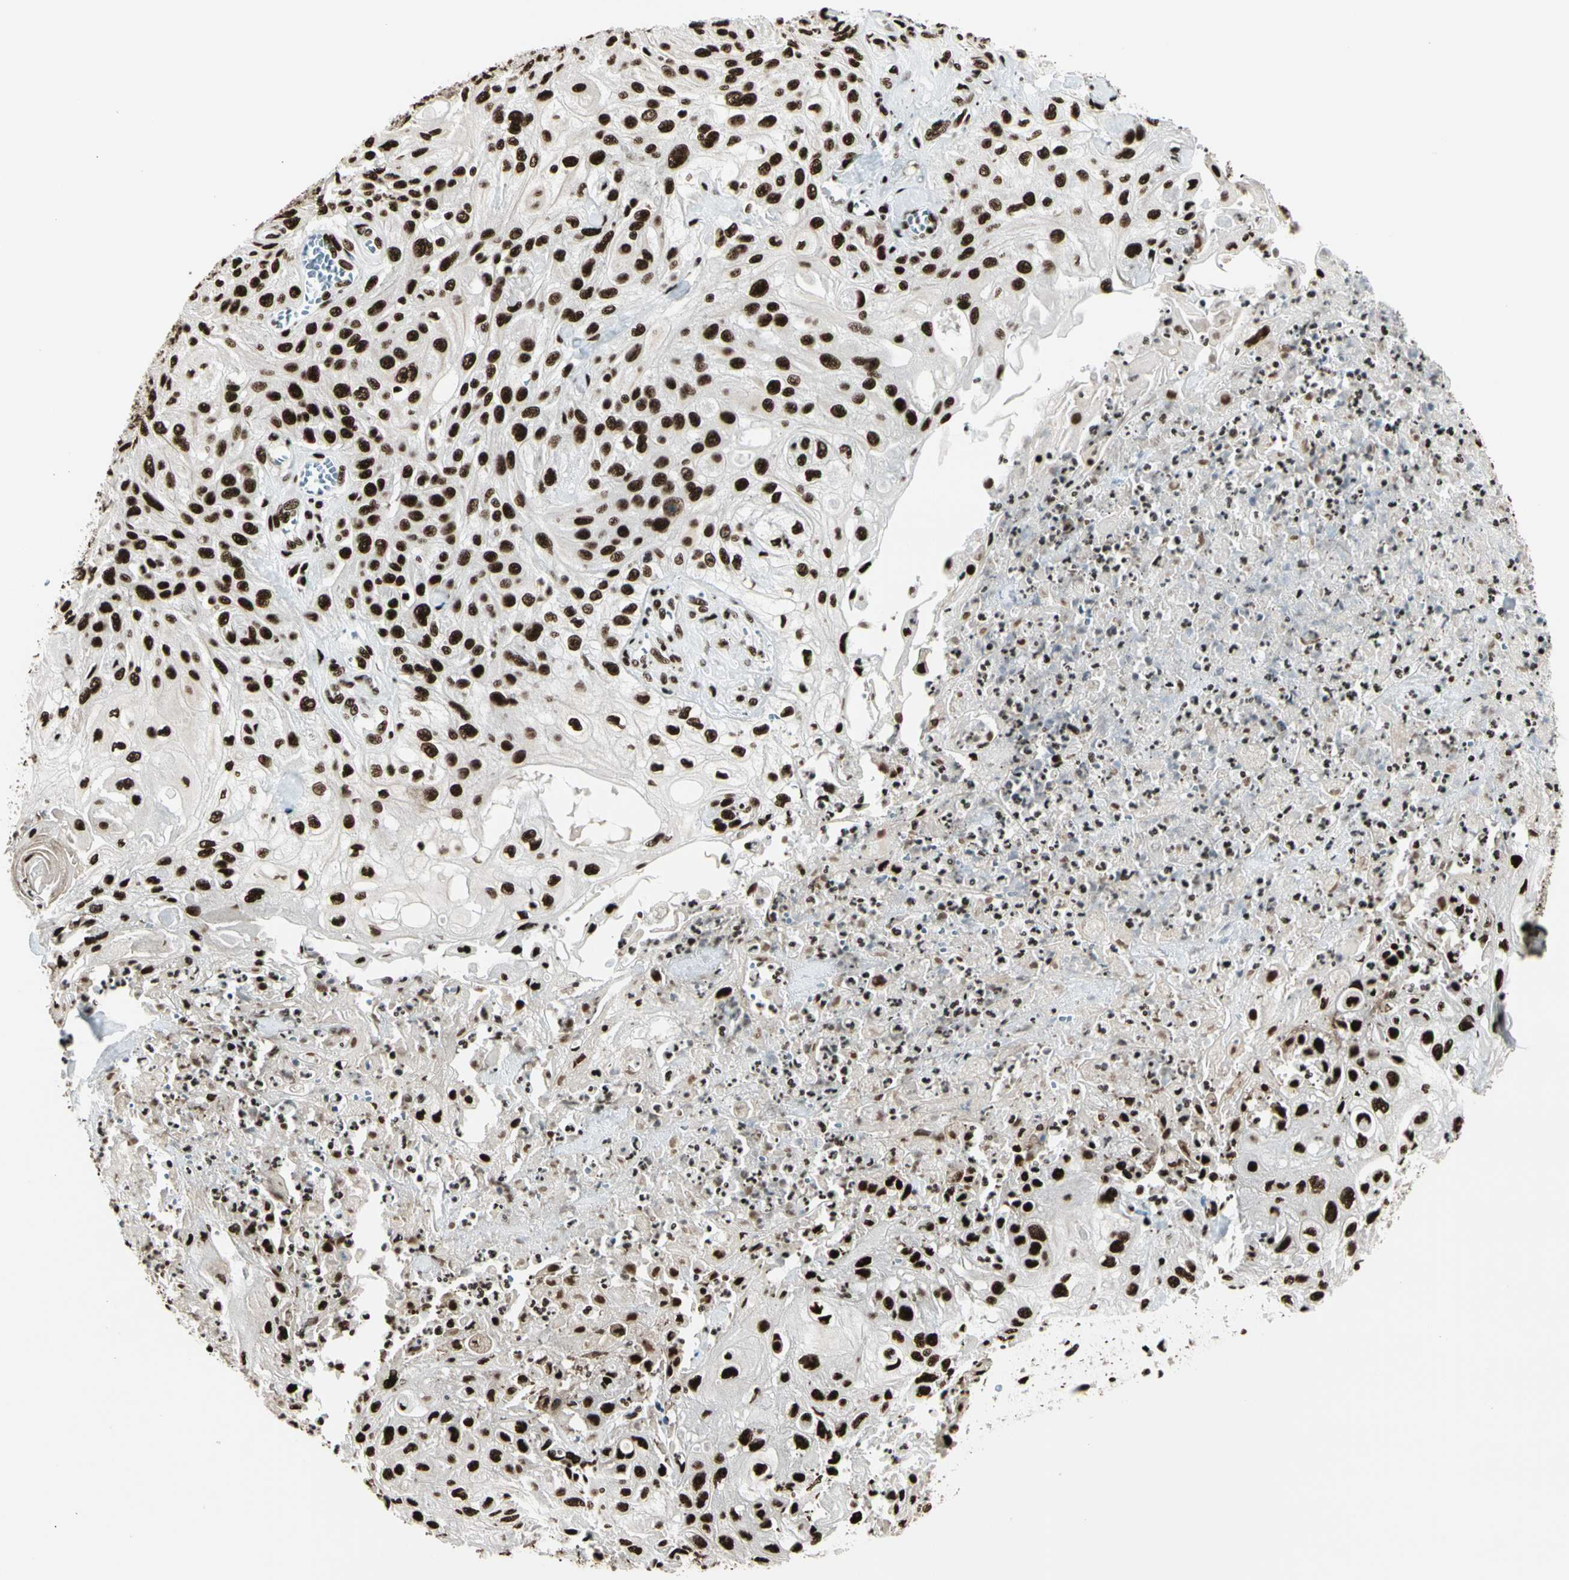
{"staining": {"intensity": "strong", "quantity": ">75%", "location": "nuclear"}, "tissue": "skin cancer", "cell_type": "Tumor cells", "image_type": "cancer", "snomed": [{"axis": "morphology", "description": "Squamous cell carcinoma, NOS"}, {"axis": "morphology", "description": "Squamous cell carcinoma, metastatic, NOS"}, {"axis": "topography", "description": "Skin"}, {"axis": "topography", "description": "Lymph node"}], "caption": "IHC (DAB (3,3'-diaminobenzidine)) staining of skin cancer exhibits strong nuclear protein expression in about >75% of tumor cells. The protein is shown in brown color, while the nuclei are stained blue.", "gene": "CCAR1", "patient": {"sex": "male", "age": 75}}